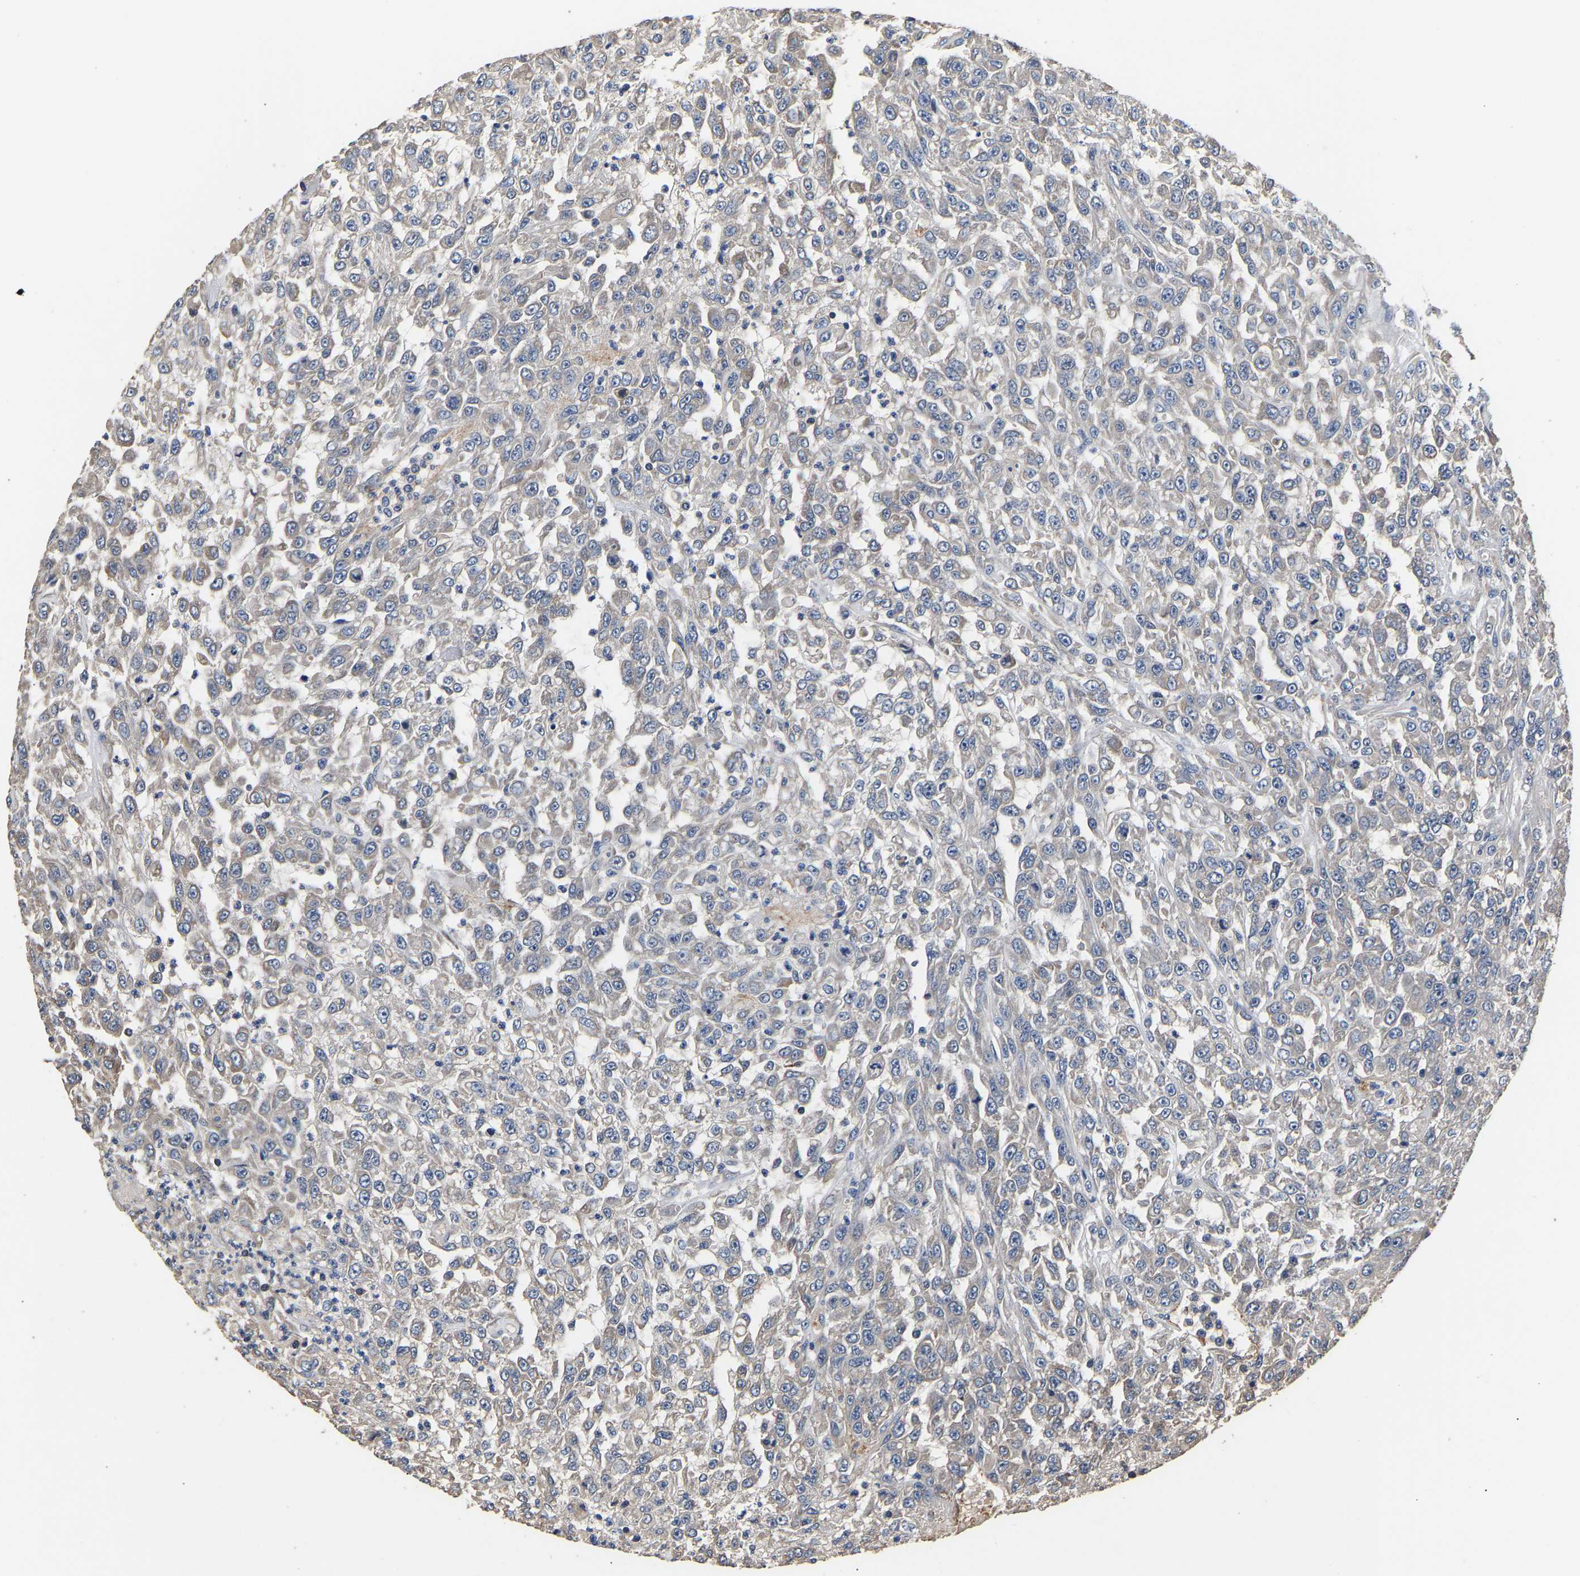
{"staining": {"intensity": "negative", "quantity": "none", "location": "none"}, "tissue": "urothelial cancer", "cell_type": "Tumor cells", "image_type": "cancer", "snomed": [{"axis": "morphology", "description": "Urothelial carcinoma, High grade"}, {"axis": "topography", "description": "Urinary bladder"}], "caption": "This is an IHC photomicrograph of human urothelial cancer. There is no staining in tumor cells.", "gene": "LRBA", "patient": {"sex": "male", "age": 46}}